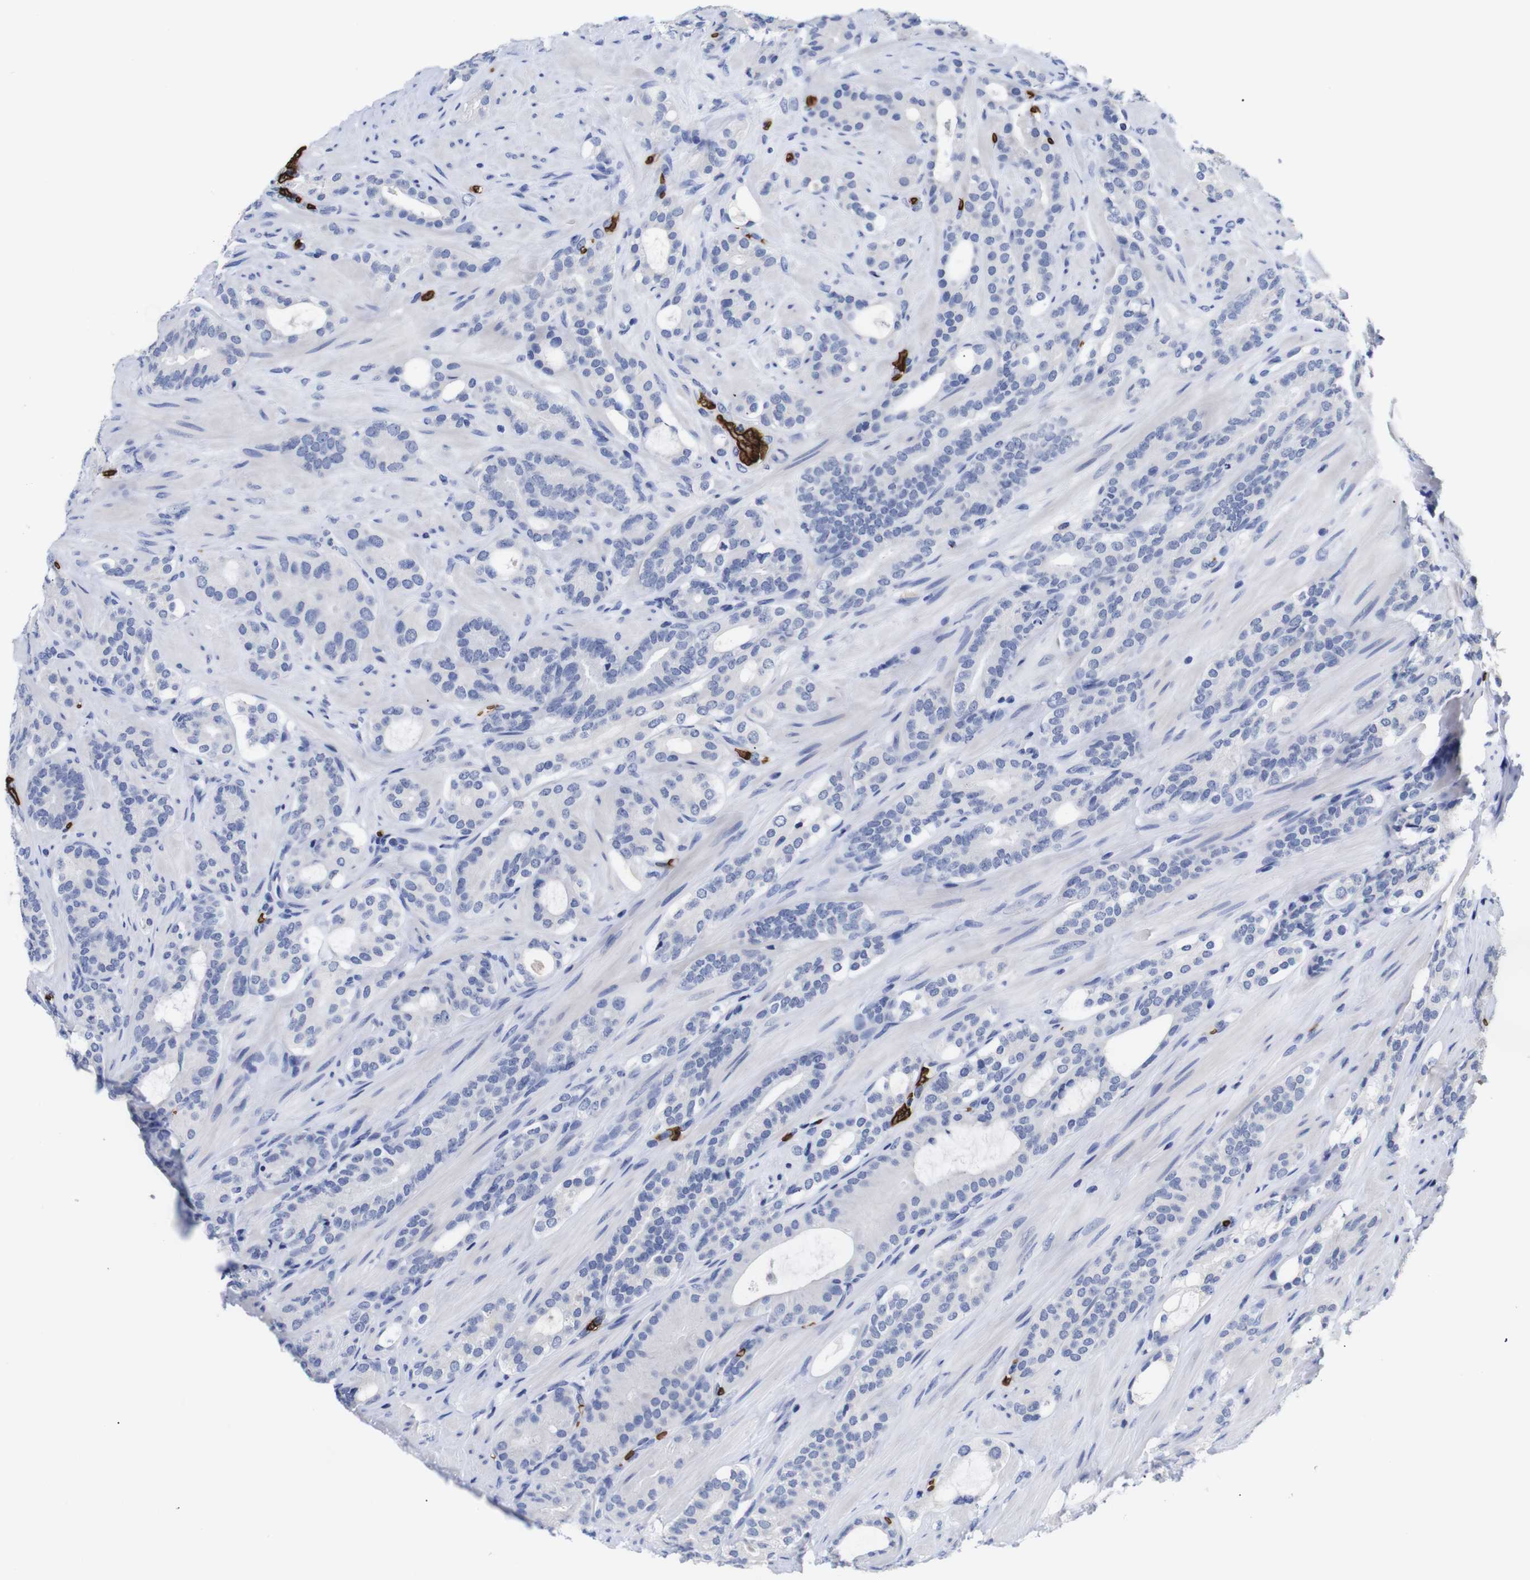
{"staining": {"intensity": "negative", "quantity": "none", "location": "none"}, "tissue": "prostate cancer", "cell_type": "Tumor cells", "image_type": "cancer", "snomed": [{"axis": "morphology", "description": "Adenocarcinoma, Low grade"}, {"axis": "topography", "description": "Prostate"}], "caption": "Adenocarcinoma (low-grade) (prostate) was stained to show a protein in brown. There is no significant positivity in tumor cells. (DAB (3,3'-diaminobenzidine) IHC, high magnification).", "gene": "S1PR2", "patient": {"sex": "male", "age": 63}}